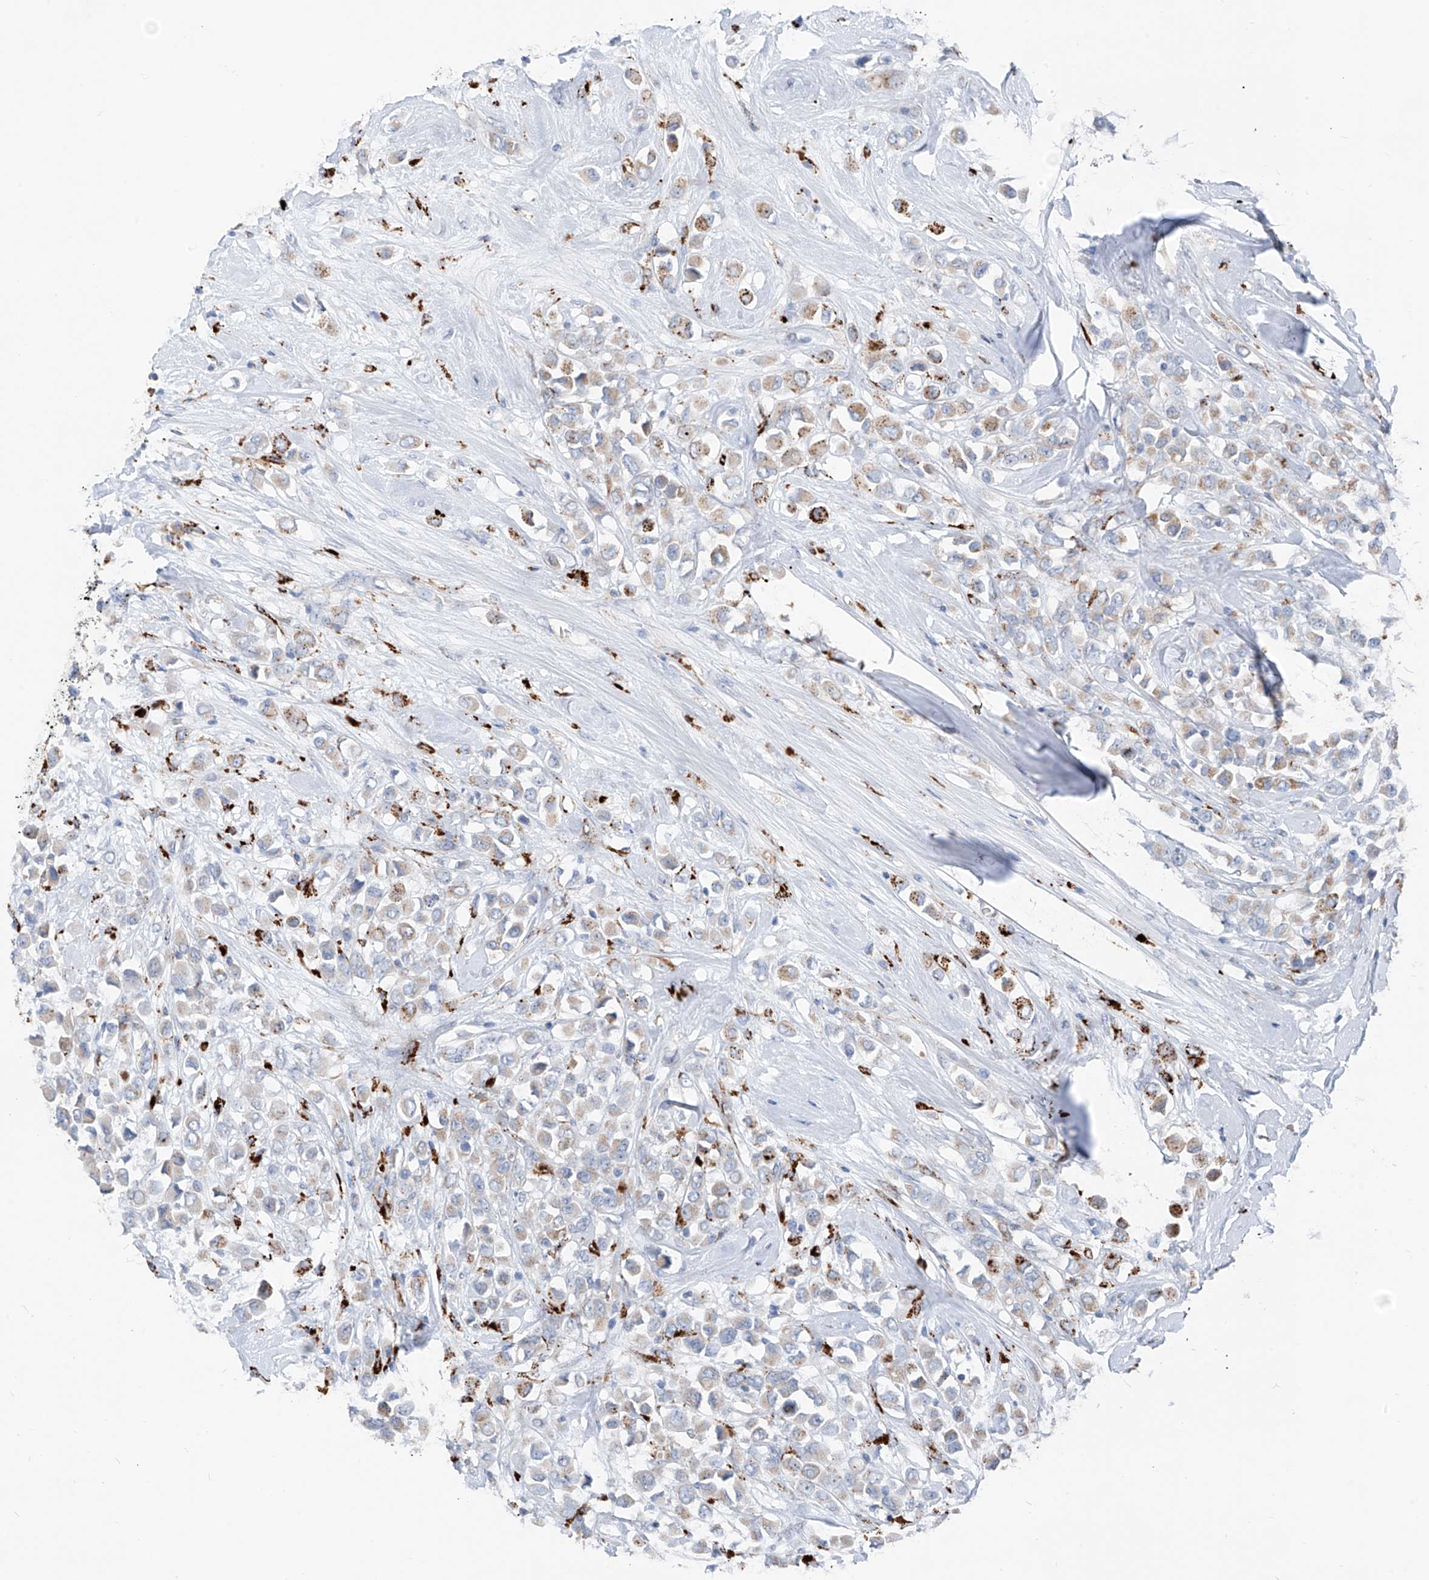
{"staining": {"intensity": "moderate", "quantity": ">75%", "location": "cytoplasmic/membranous"}, "tissue": "breast cancer", "cell_type": "Tumor cells", "image_type": "cancer", "snomed": [{"axis": "morphology", "description": "Duct carcinoma"}, {"axis": "topography", "description": "Breast"}], "caption": "This image reveals breast infiltrating ductal carcinoma stained with IHC to label a protein in brown. The cytoplasmic/membranous of tumor cells show moderate positivity for the protein. Nuclei are counter-stained blue.", "gene": "GPR137C", "patient": {"sex": "female", "age": 61}}